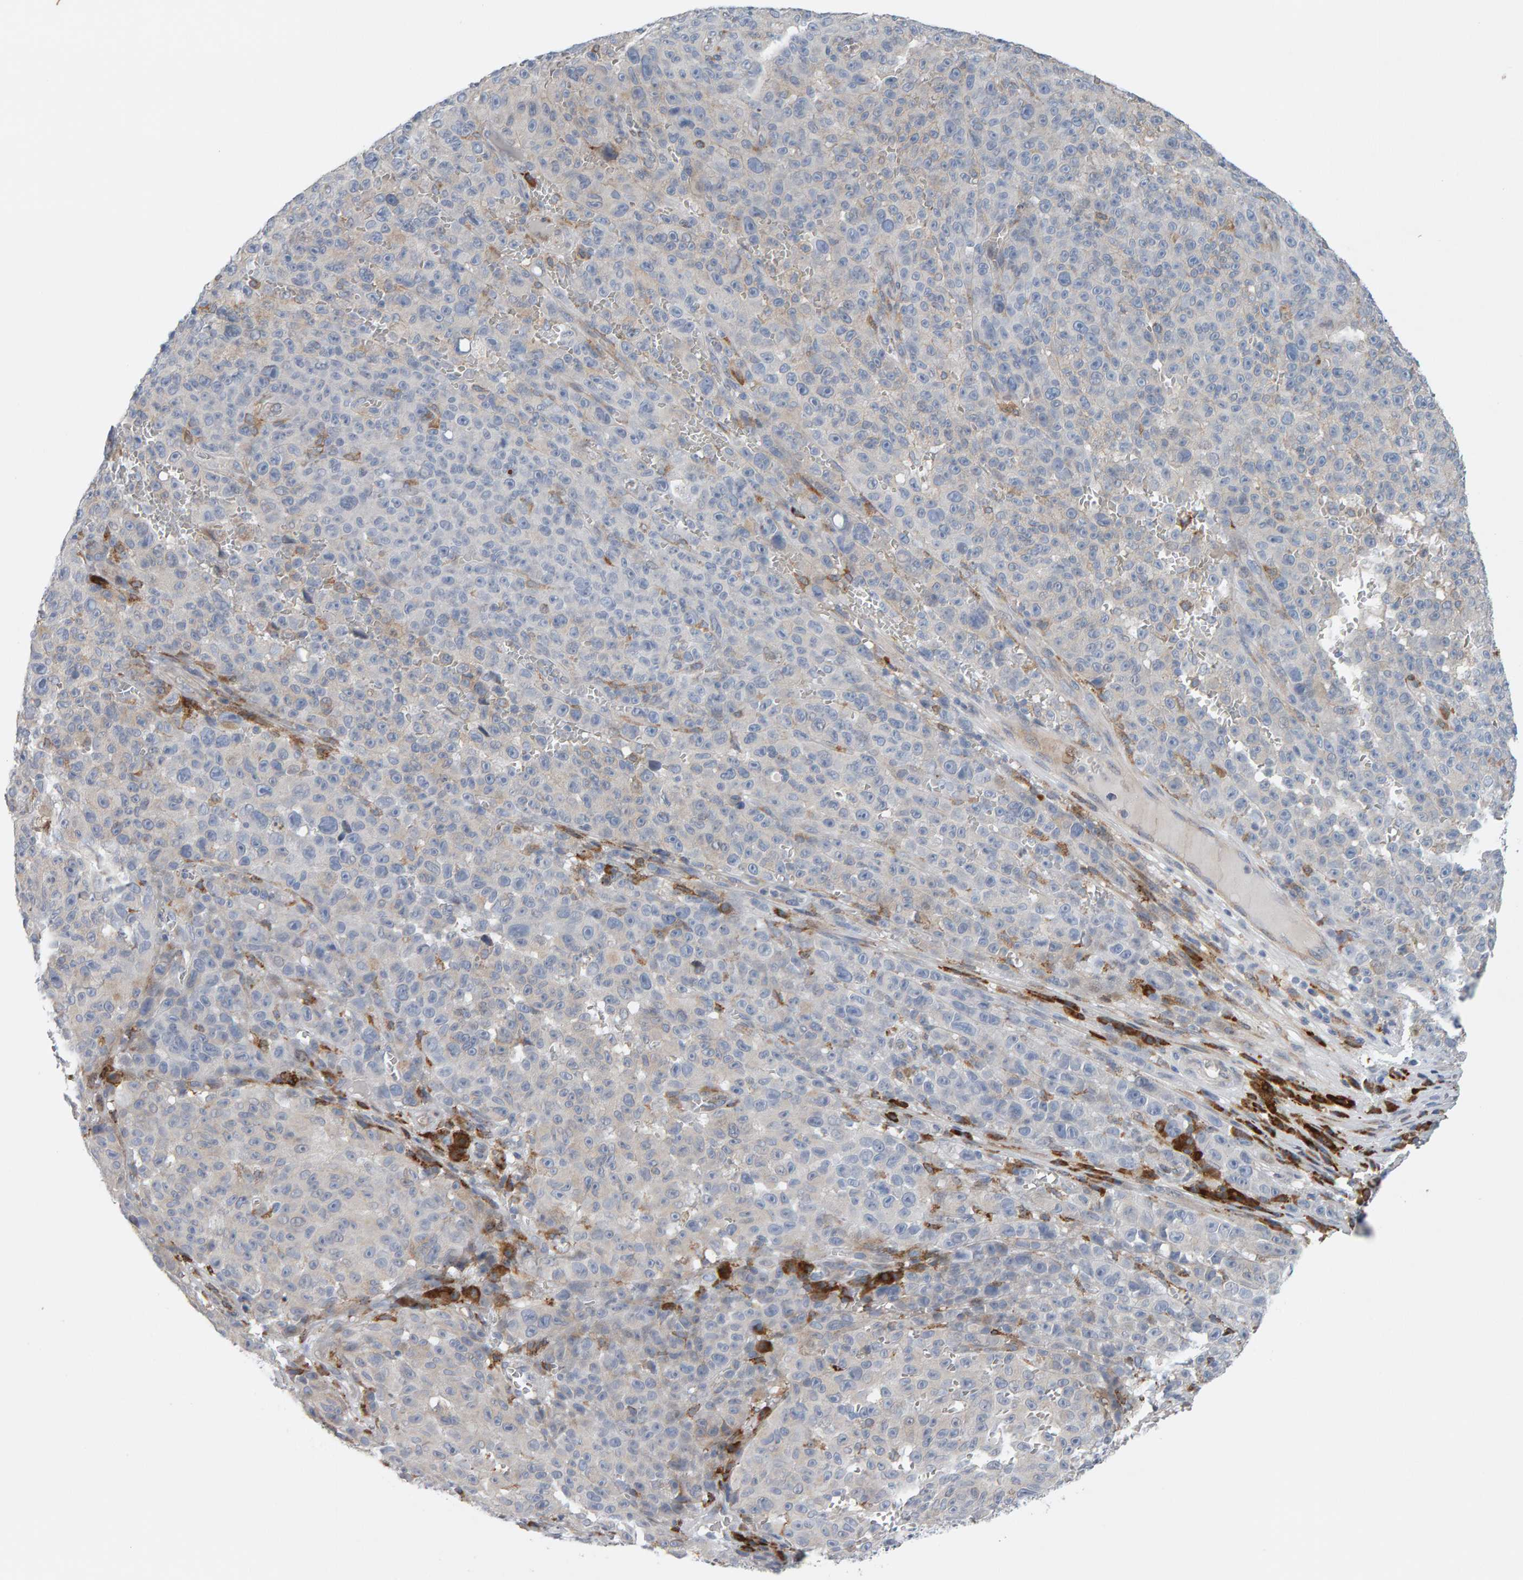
{"staining": {"intensity": "negative", "quantity": "none", "location": "none"}, "tissue": "melanoma", "cell_type": "Tumor cells", "image_type": "cancer", "snomed": [{"axis": "morphology", "description": "Malignant melanoma, NOS"}, {"axis": "topography", "description": "Skin"}], "caption": "Immunohistochemistry (IHC) of melanoma exhibits no staining in tumor cells.", "gene": "ENGASE", "patient": {"sex": "female", "age": 82}}